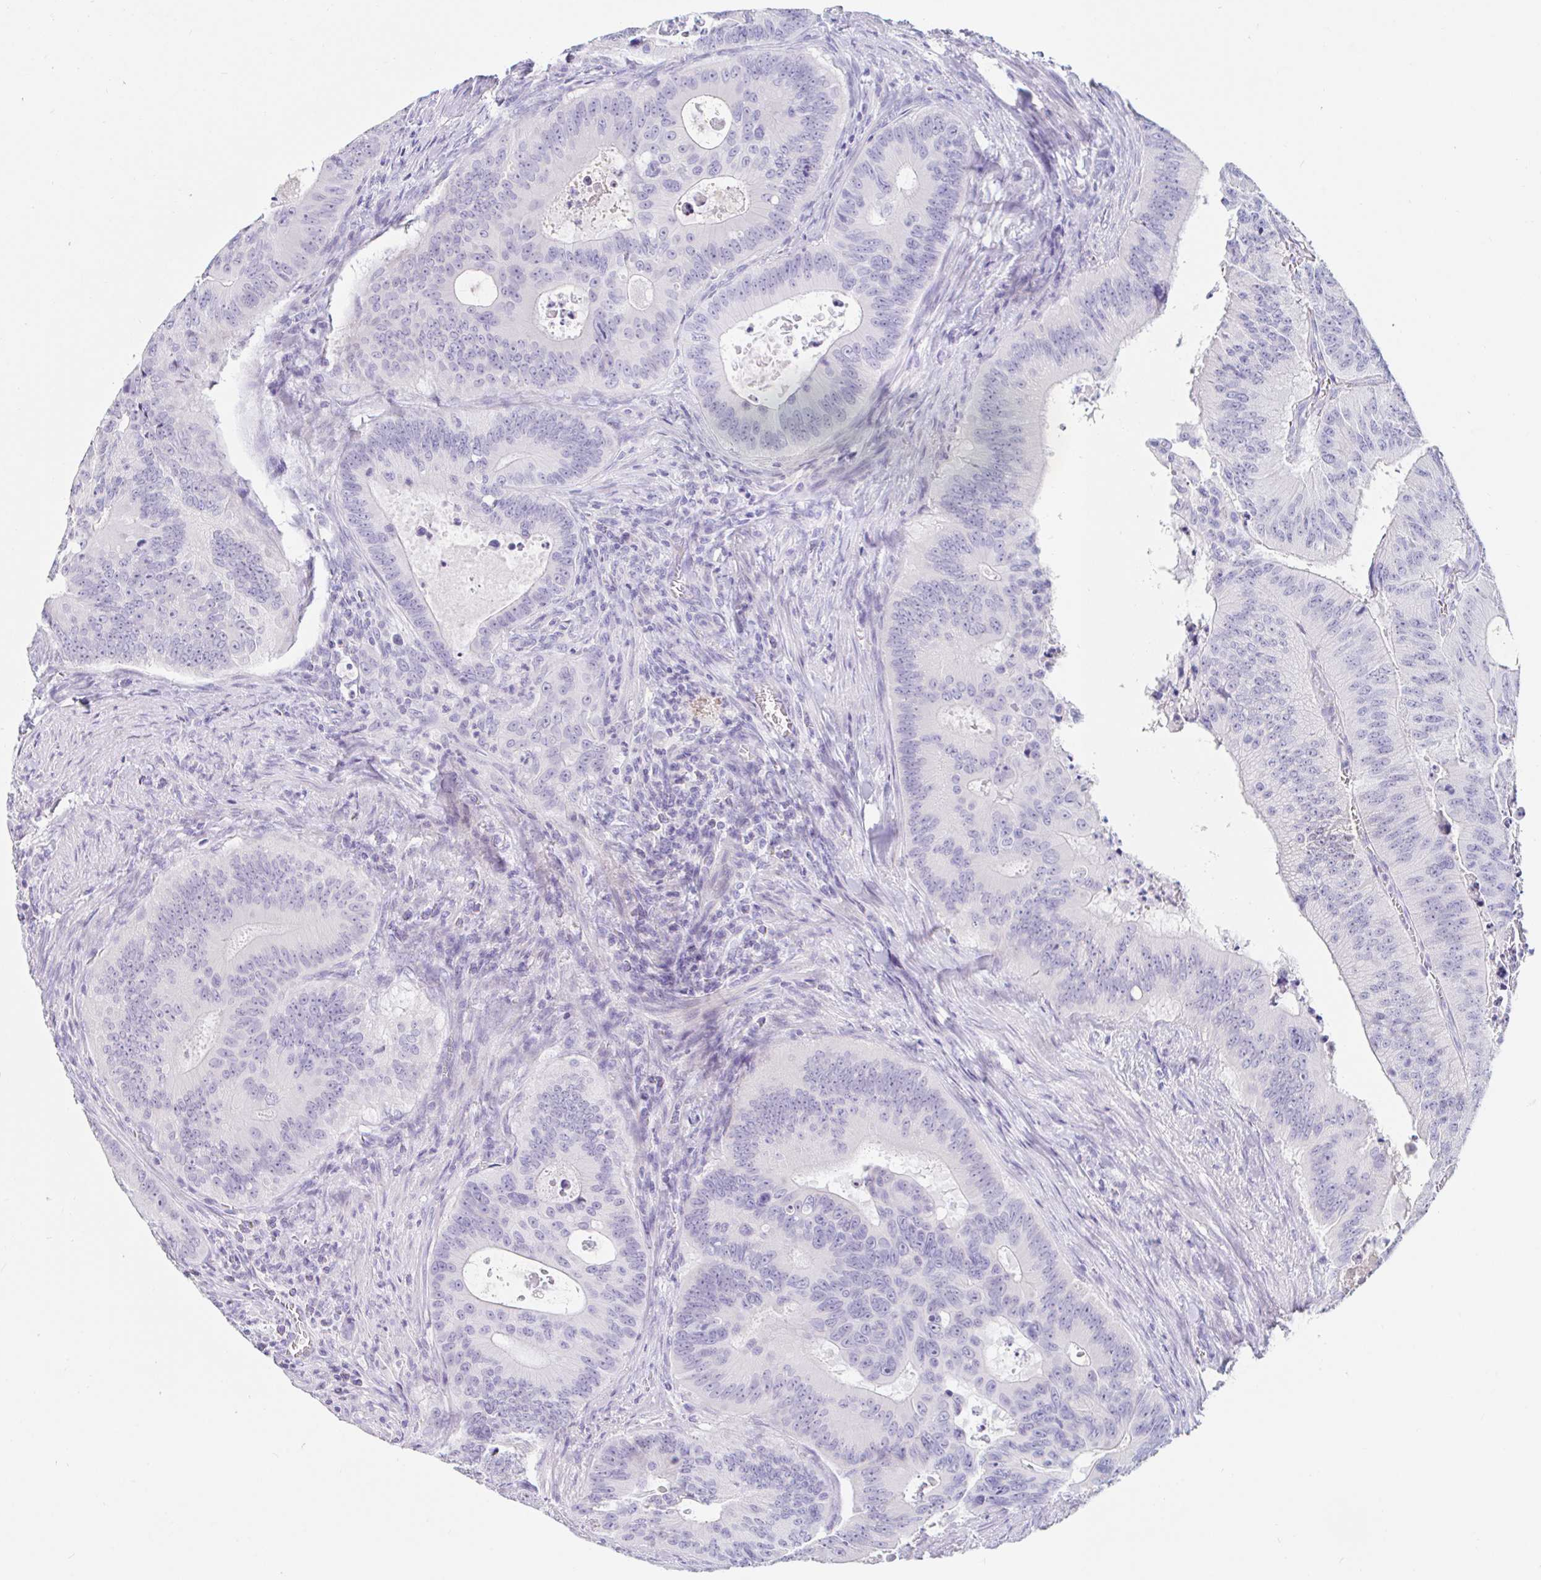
{"staining": {"intensity": "negative", "quantity": "none", "location": "none"}, "tissue": "colorectal cancer", "cell_type": "Tumor cells", "image_type": "cancer", "snomed": [{"axis": "morphology", "description": "Adenocarcinoma, NOS"}, {"axis": "topography", "description": "Colon"}], "caption": "Tumor cells show no significant expression in colorectal adenocarcinoma.", "gene": "TEX44", "patient": {"sex": "male", "age": 62}}